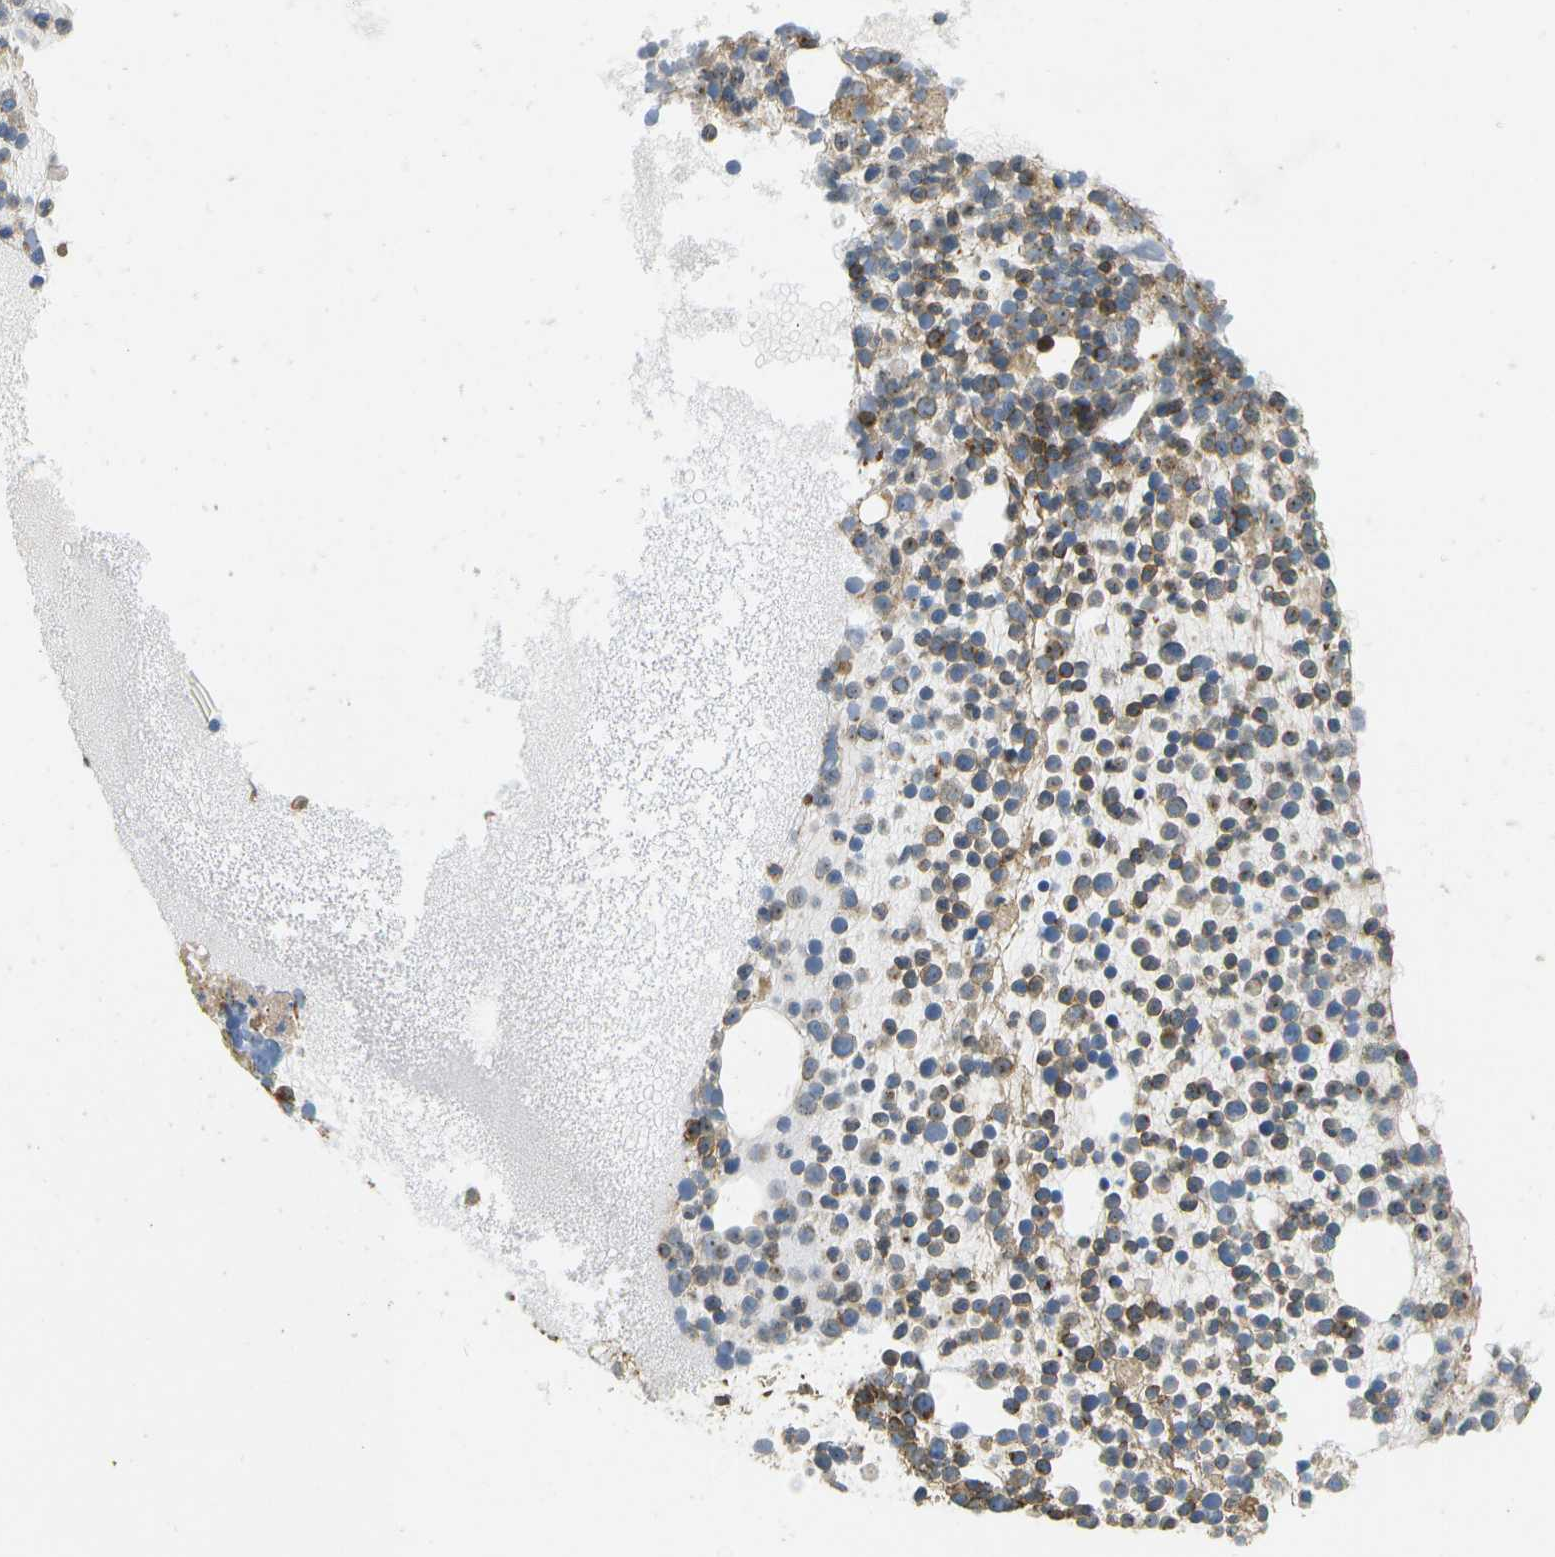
{"staining": {"intensity": "moderate", "quantity": ">75%", "location": "cytoplasmic/membranous"}, "tissue": "bone marrow", "cell_type": "Hematopoietic cells", "image_type": "normal", "snomed": [{"axis": "morphology", "description": "Normal tissue, NOS"}, {"axis": "morphology", "description": "Inflammation, NOS"}, {"axis": "topography", "description": "Bone marrow"}], "caption": "A high-resolution photomicrograph shows immunohistochemistry staining of benign bone marrow, which shows moderate cytoplasmic/membranous positivity in approximately >75% of hematopoietic cells.", "gene": "LRP12", "patient": {"sex": "male", "age": 58}}